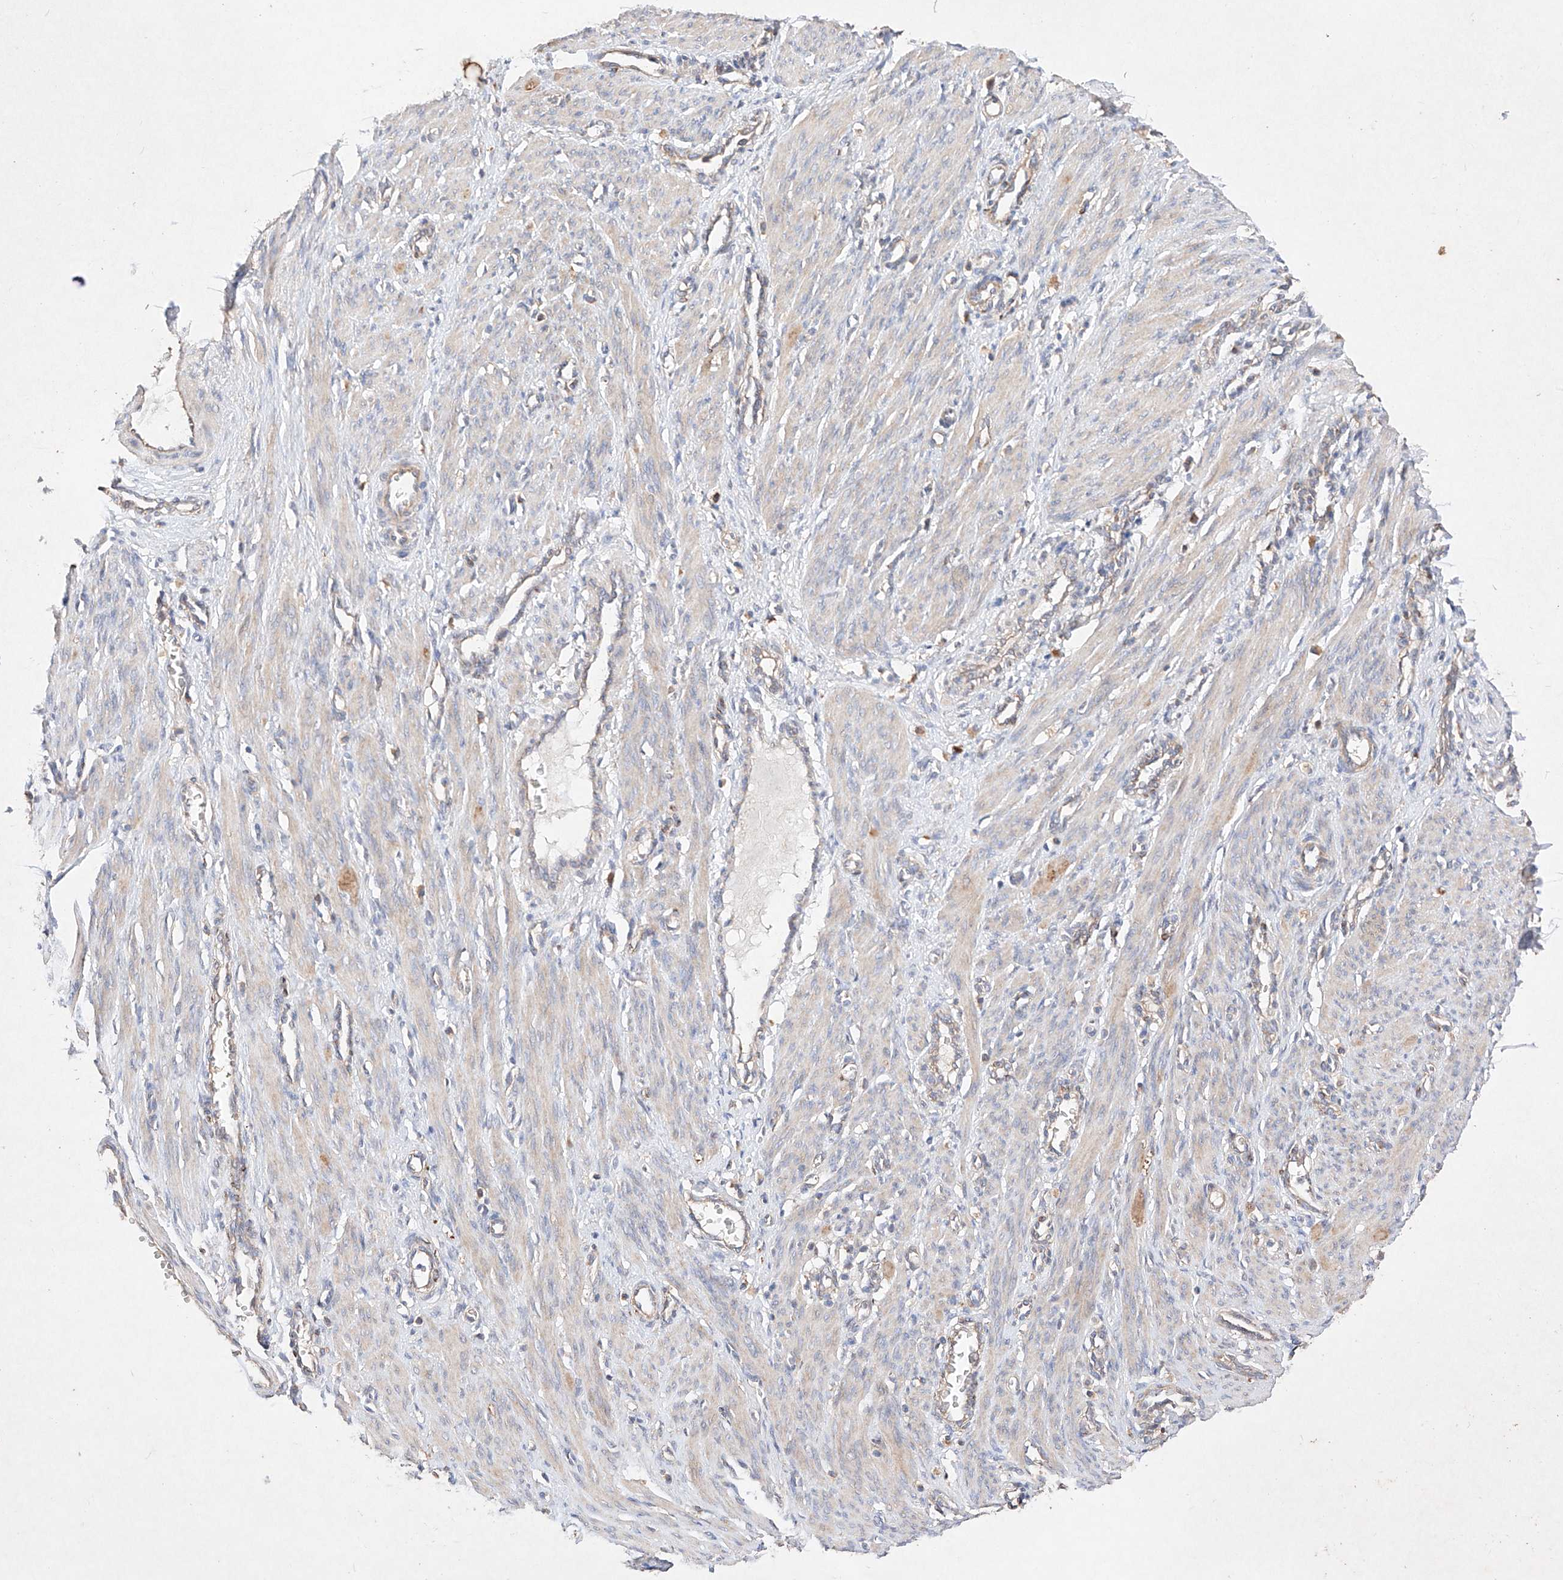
{"staining": {"intensity": "negative", "quantity": "none", "location": "none"}, "tissue": "smooth muscle", "cell_type": "Smooth muscle cells", "image_type": "normal", "snomed": [{"axis": "morphology", "description": "Normal tissue, NOS"}, {"axis": "topography", "description": "Endometrium"}], "caption": "Smooth muscle was stained to show a protein in brown. There is no significant expression in smooth muscle cells. The staining was performed using DAB to visualize the protein expression in brown, while the nuclei were stained in blue with hematoxylin (Magnification: 20x).", "gene": "C6orf62", "patient": {"sex": "female", "age": 33}}